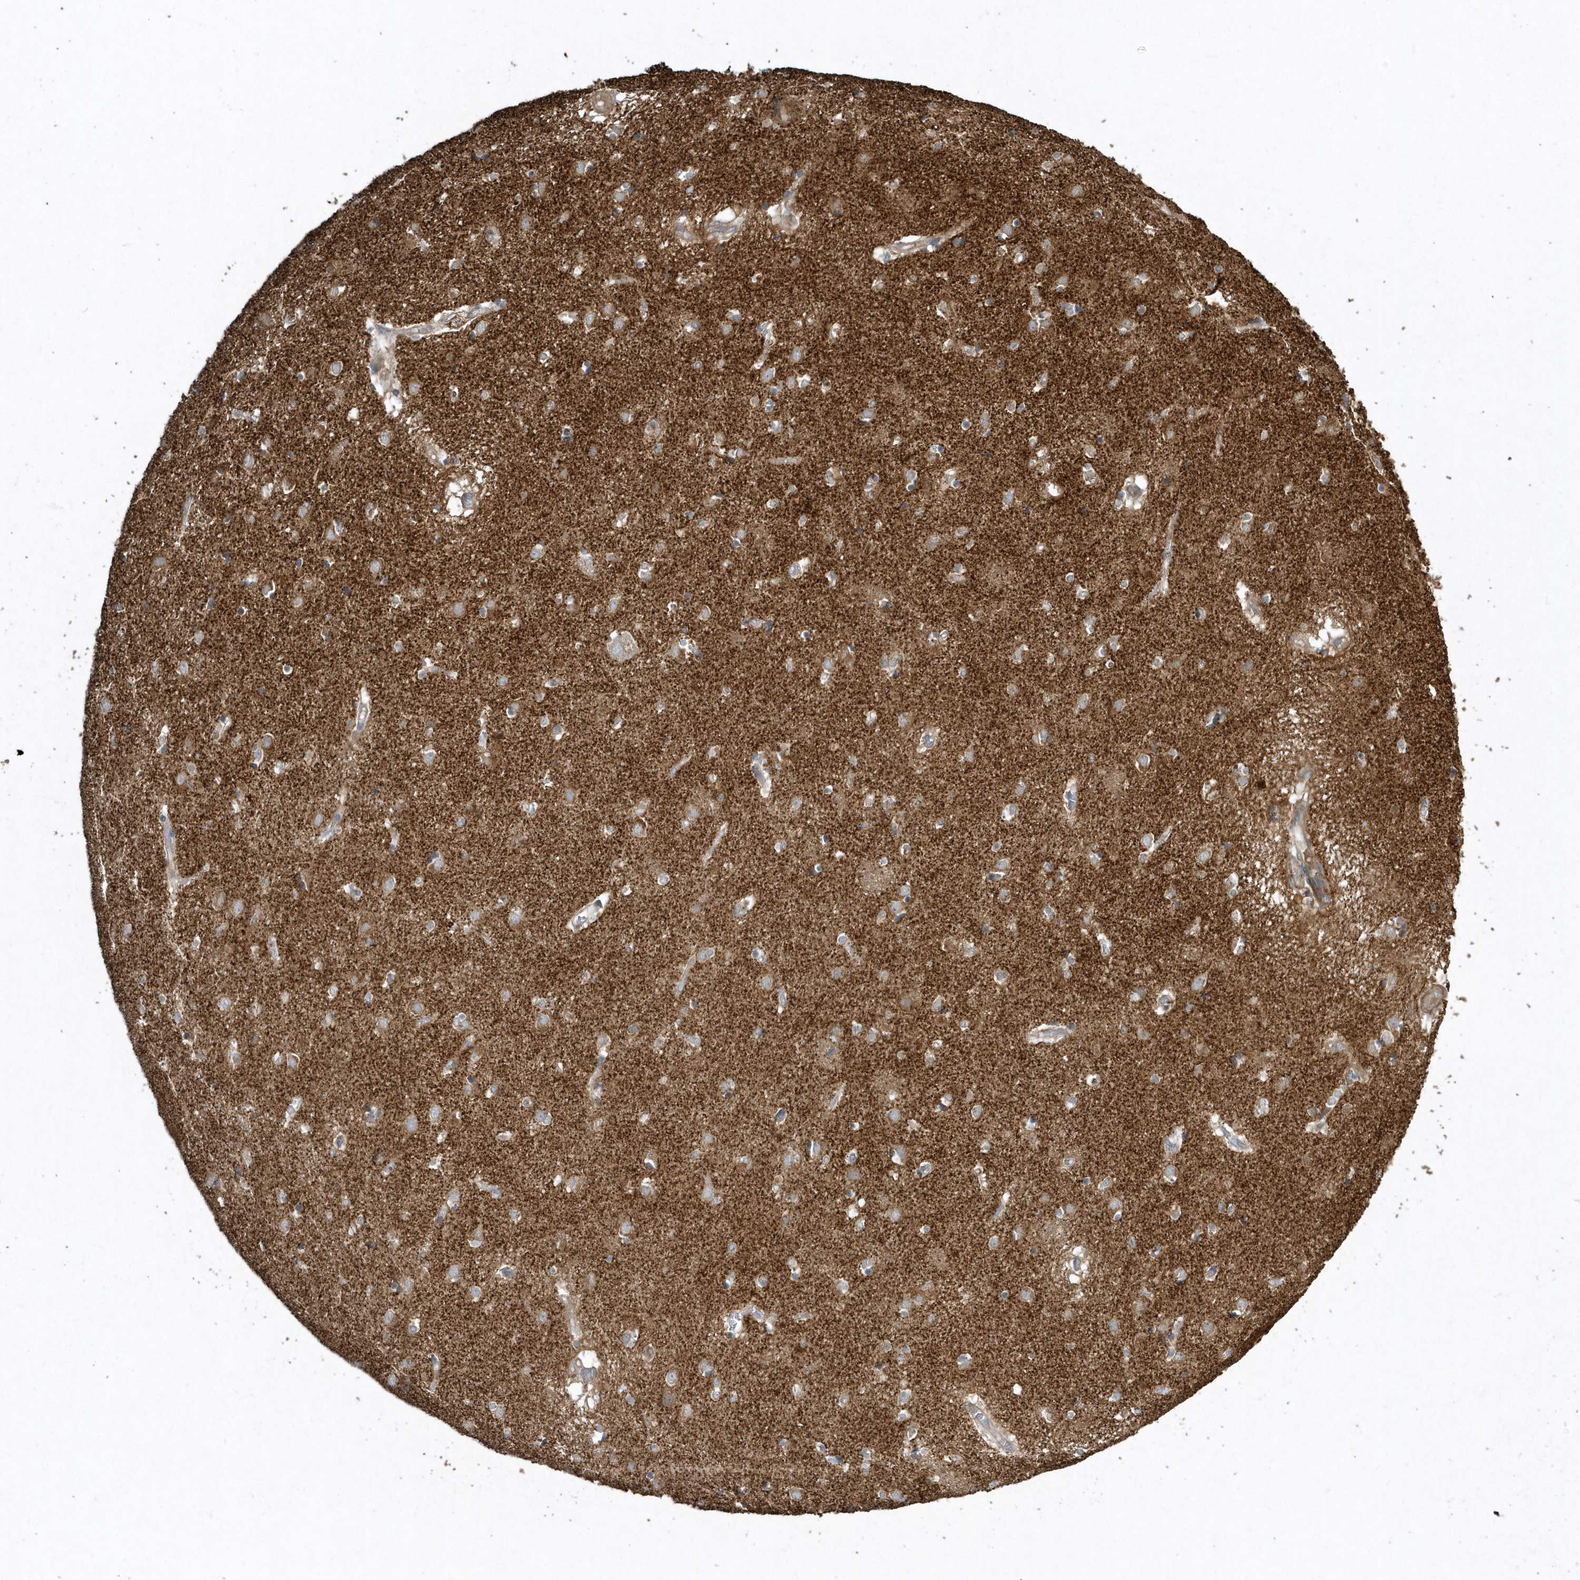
{"staining": {"intensity": "weak", "quantity": ">75%", "location": "cytoplasmic/membranous"}, "tissue": "caudate", "cell_type": "Glial cells", "image_type": "normal", "snomed": [{"axis": "morphology", "description": "Normal tissue, NOS"}, {"axis": "topography", "description": "Lateral ventricle wall"}], "caption": "High-magnification brightfield microscopy of unremarkable caudate stained with DAB (3,3'-diaminobenzidine) (brown) and counterstained with hematoxylin (blue). glial cells exhibit weak cytoplasmic/membranous positivity is present in about>75% of cells.", "gene": "SENP8", "patient": {"sex": "male", "age": 70}}